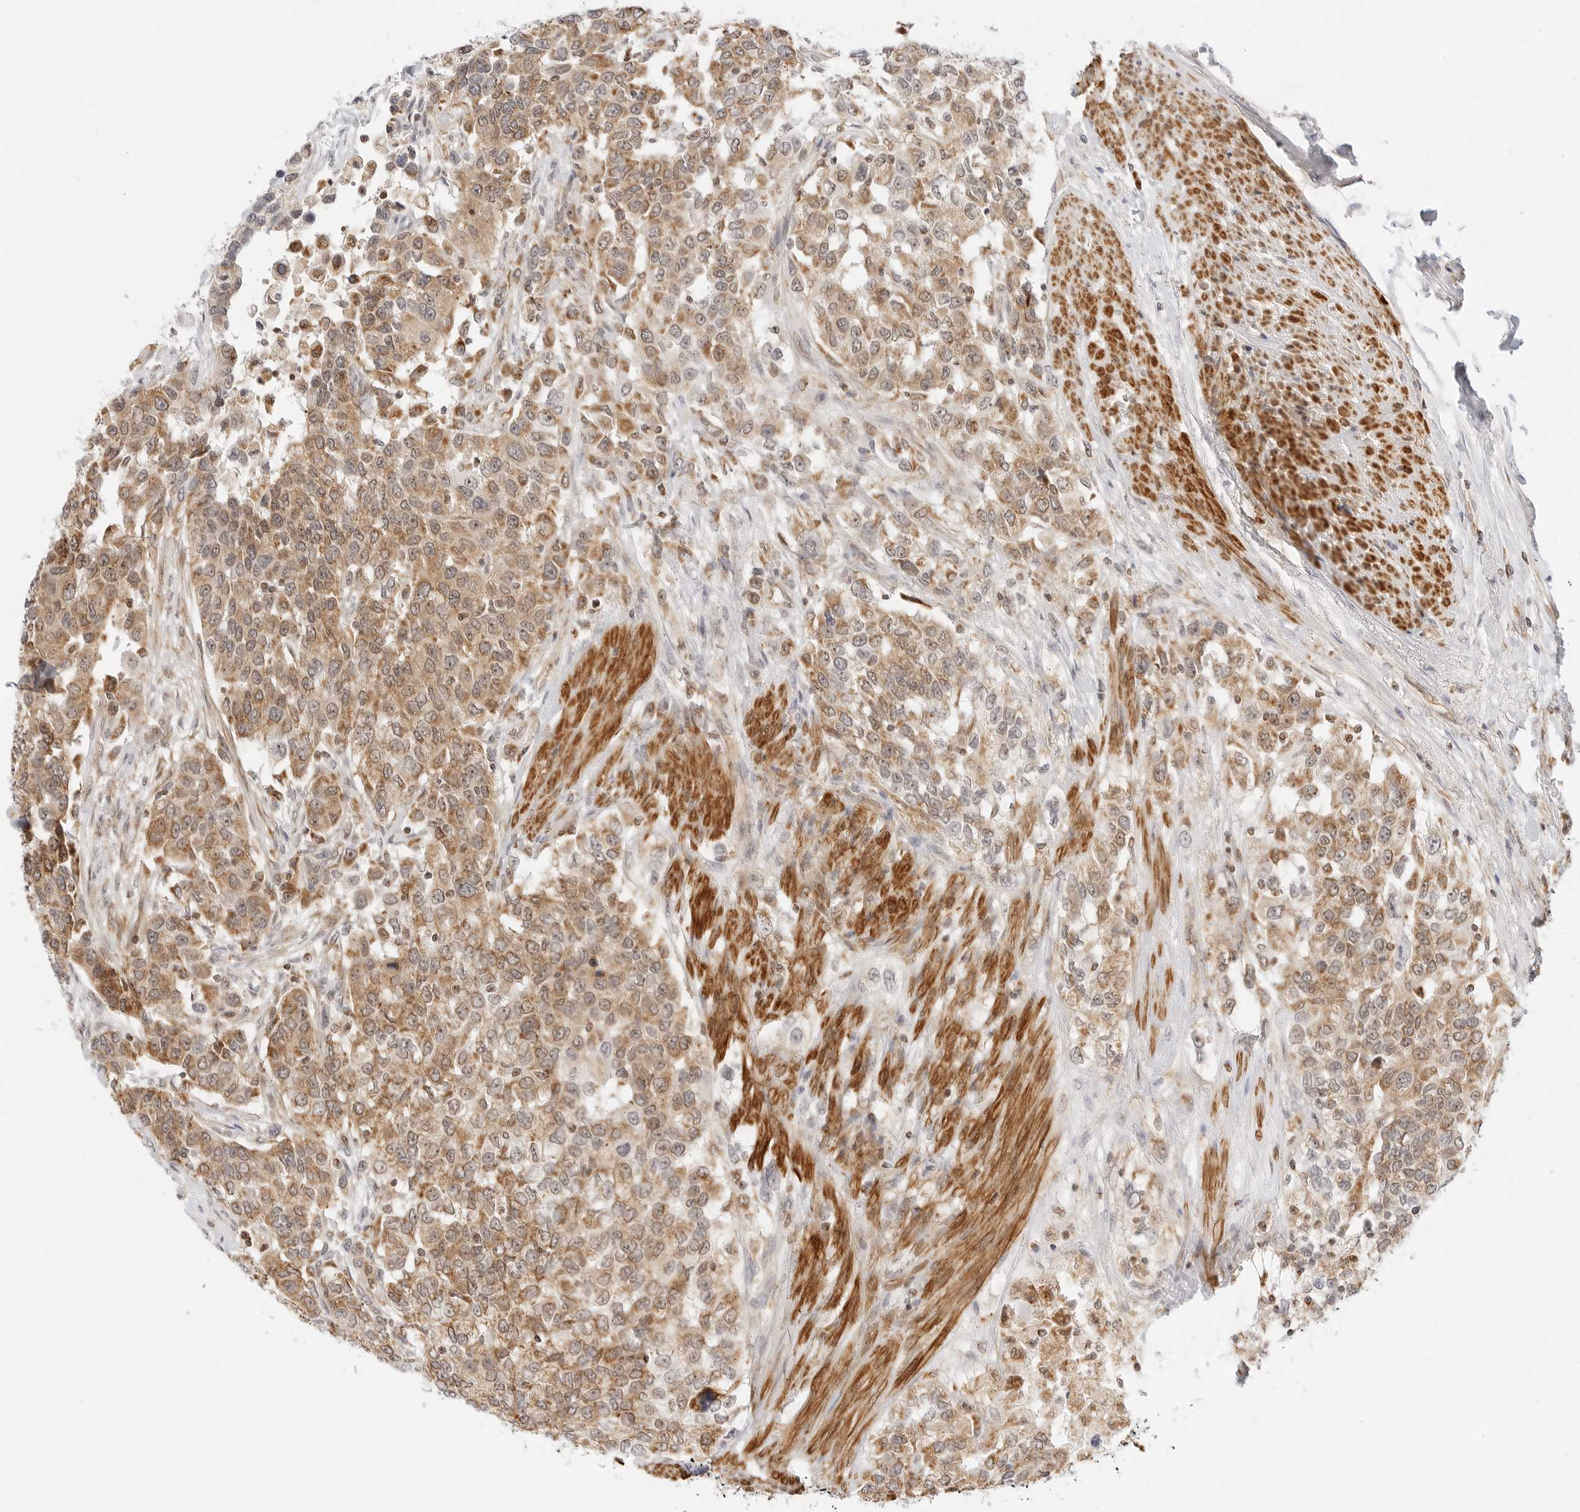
{"staining": {"intensity": "moderate", "quantity": ">75%", "location": "cytoplasmic/membranous"}, "tissue": "urothelial cancer", "cell_type": "Tumor cells", "image_type": "cancer", "snomed": [{"axis": "morphology", "description": "Urothelial carcinoma, High grade"}, {"axis": "topography", "description": "Urinary bladder"}], "caption": "Urothelial cancer stained with a brown dye reveals moderate cytoplasmic/membranous positive expression in approximately >75% of tumor cells.", "gene": "GORAB", "patient": {"sex": "female", "age": 80}}